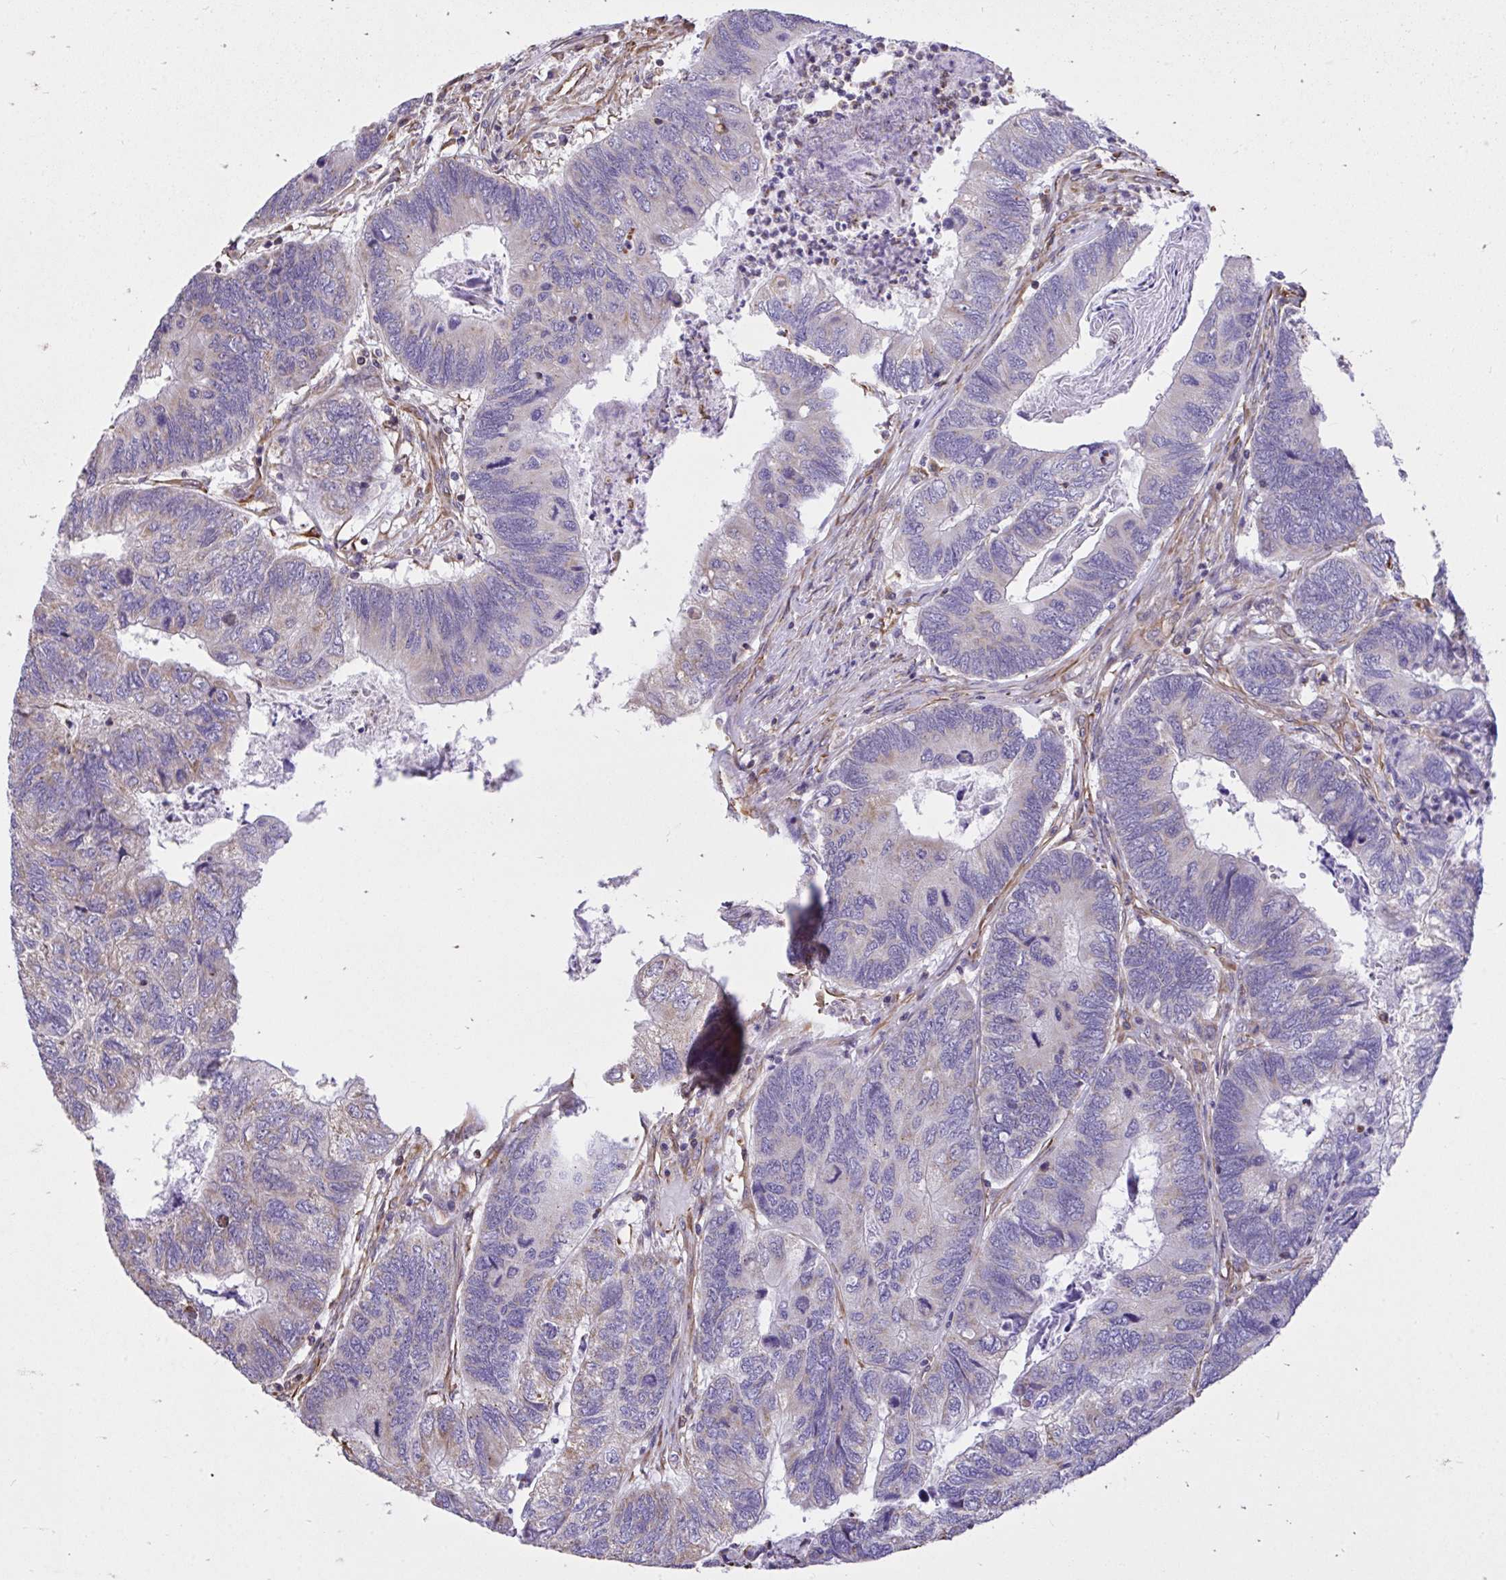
{"staining": {"intensity": "weak", "quantity": "<25%", "location": "cytoplasmic/membranous"}, "tissue": "colorectal cancer", "cell_type": "Tumor cells", "image_type": "cancer", "snomed": [{"axis": "morphology", "description": "Adenocarcinoma, NOS"}, {"axis": "topography", "description": "Colon"}], "caption": "Immunohistochemistry photomicrograph of neoplastic tissue: colorectal adenocarcinoma stained with DAB shows no significant protein staining in tumor cells.", "gene": "RNF103", "patient": {"sex": "female", "age": 67}}